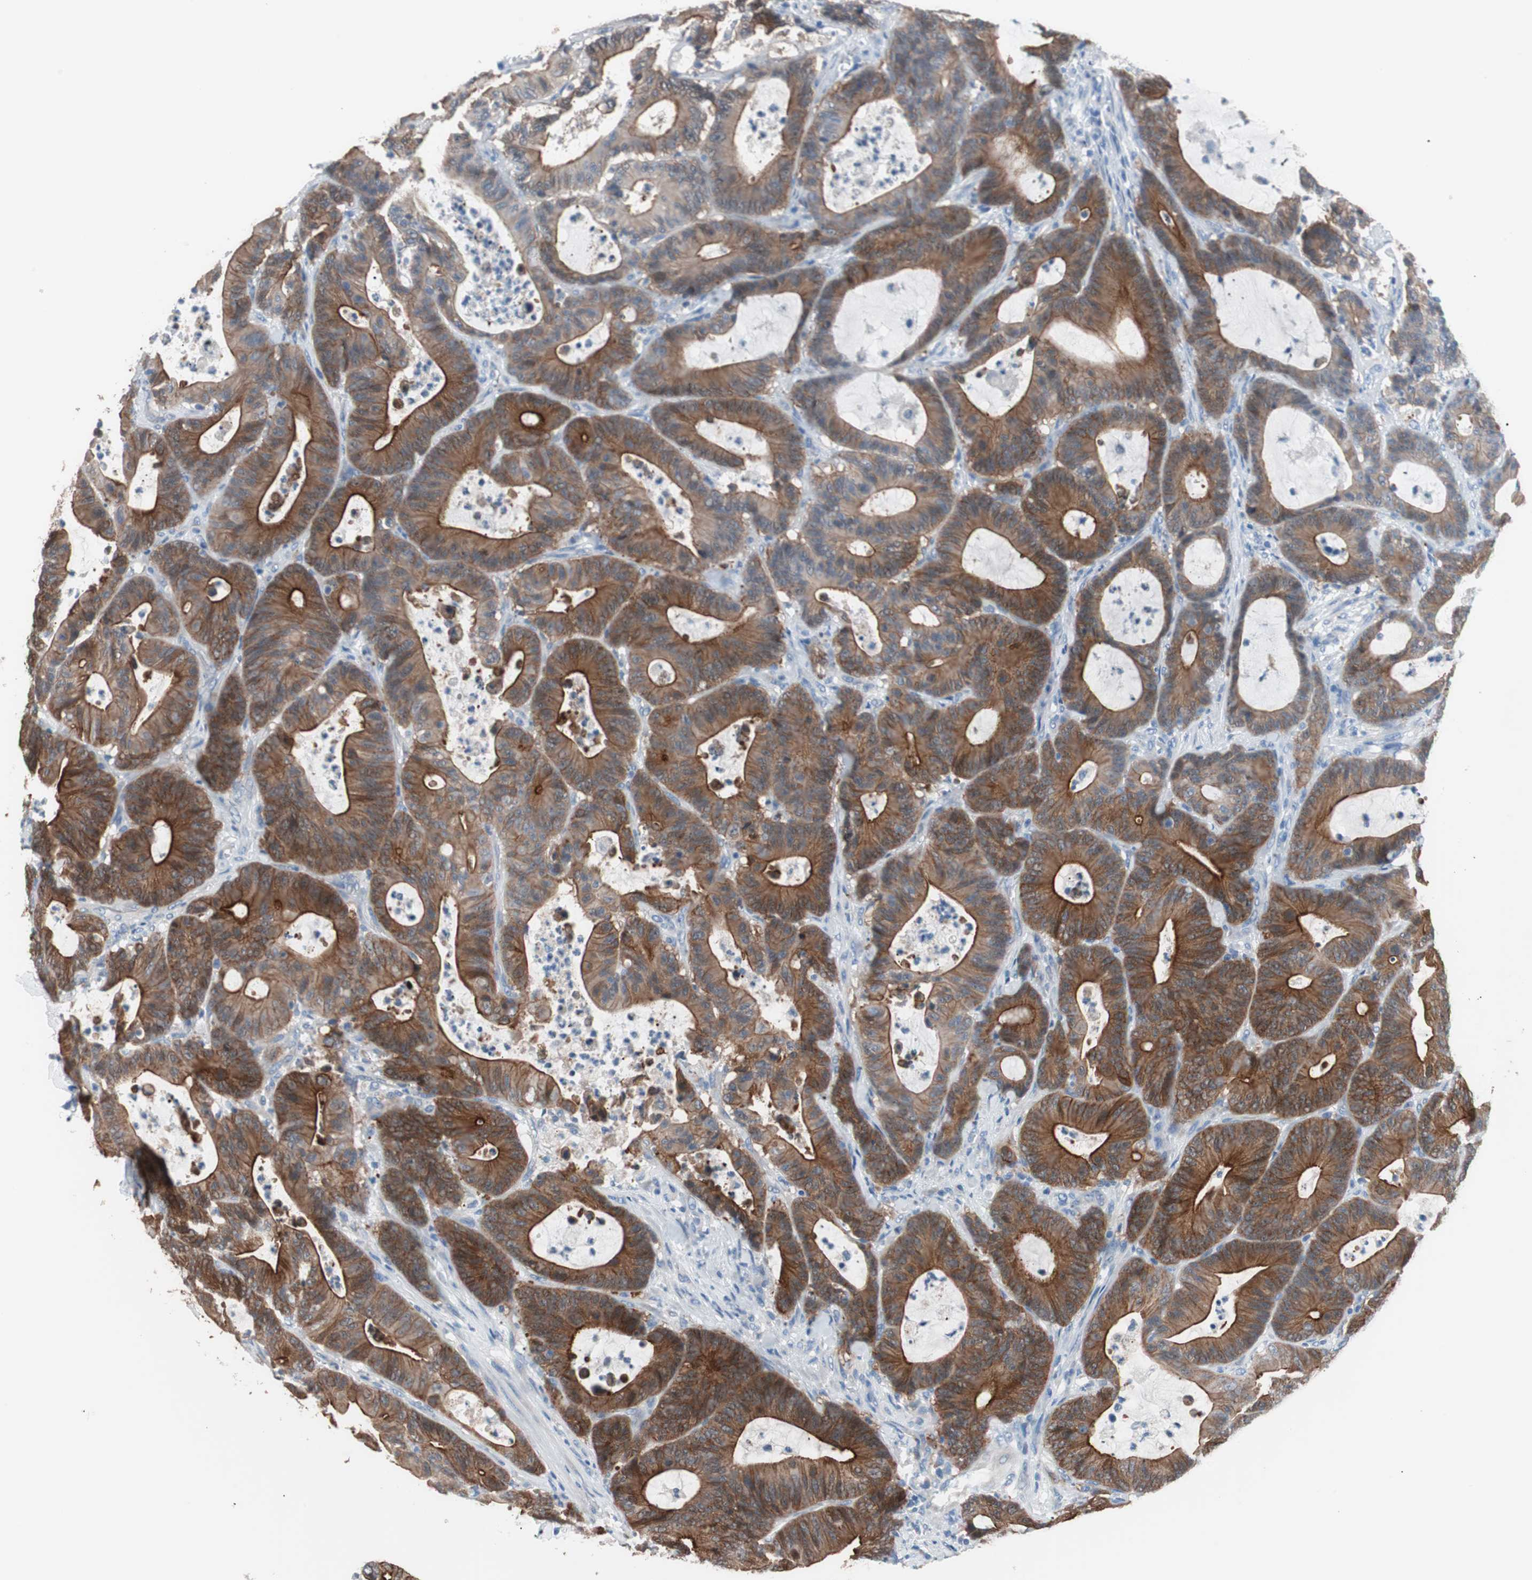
{"staining": {"intensity": "strong", "quantity": ">75%", "location": "cytoplasmic/membranous"}, "tissue": "colorectal cancer", "cell_type": "Tumor cells", "image_type": "cancer", "snomed": [{"axis": "morphology", "description": "Adenocarcinoma, NOS"}, {"axis": "topography", "description": "Colon"}], "caption": "Colorectal cancer (adenocarcinoma) tissue demonstrates strong cytoplasmic/membranous staining in about >75% of tumor cells The staining was performed using DAB (3,3'-diaminobenzidine), with brown indicating positive protein expression. Nuclei are stained blue with hematoxylin.", "gene": "VIL1", "patient": {"sex": "female", "age": 84}}